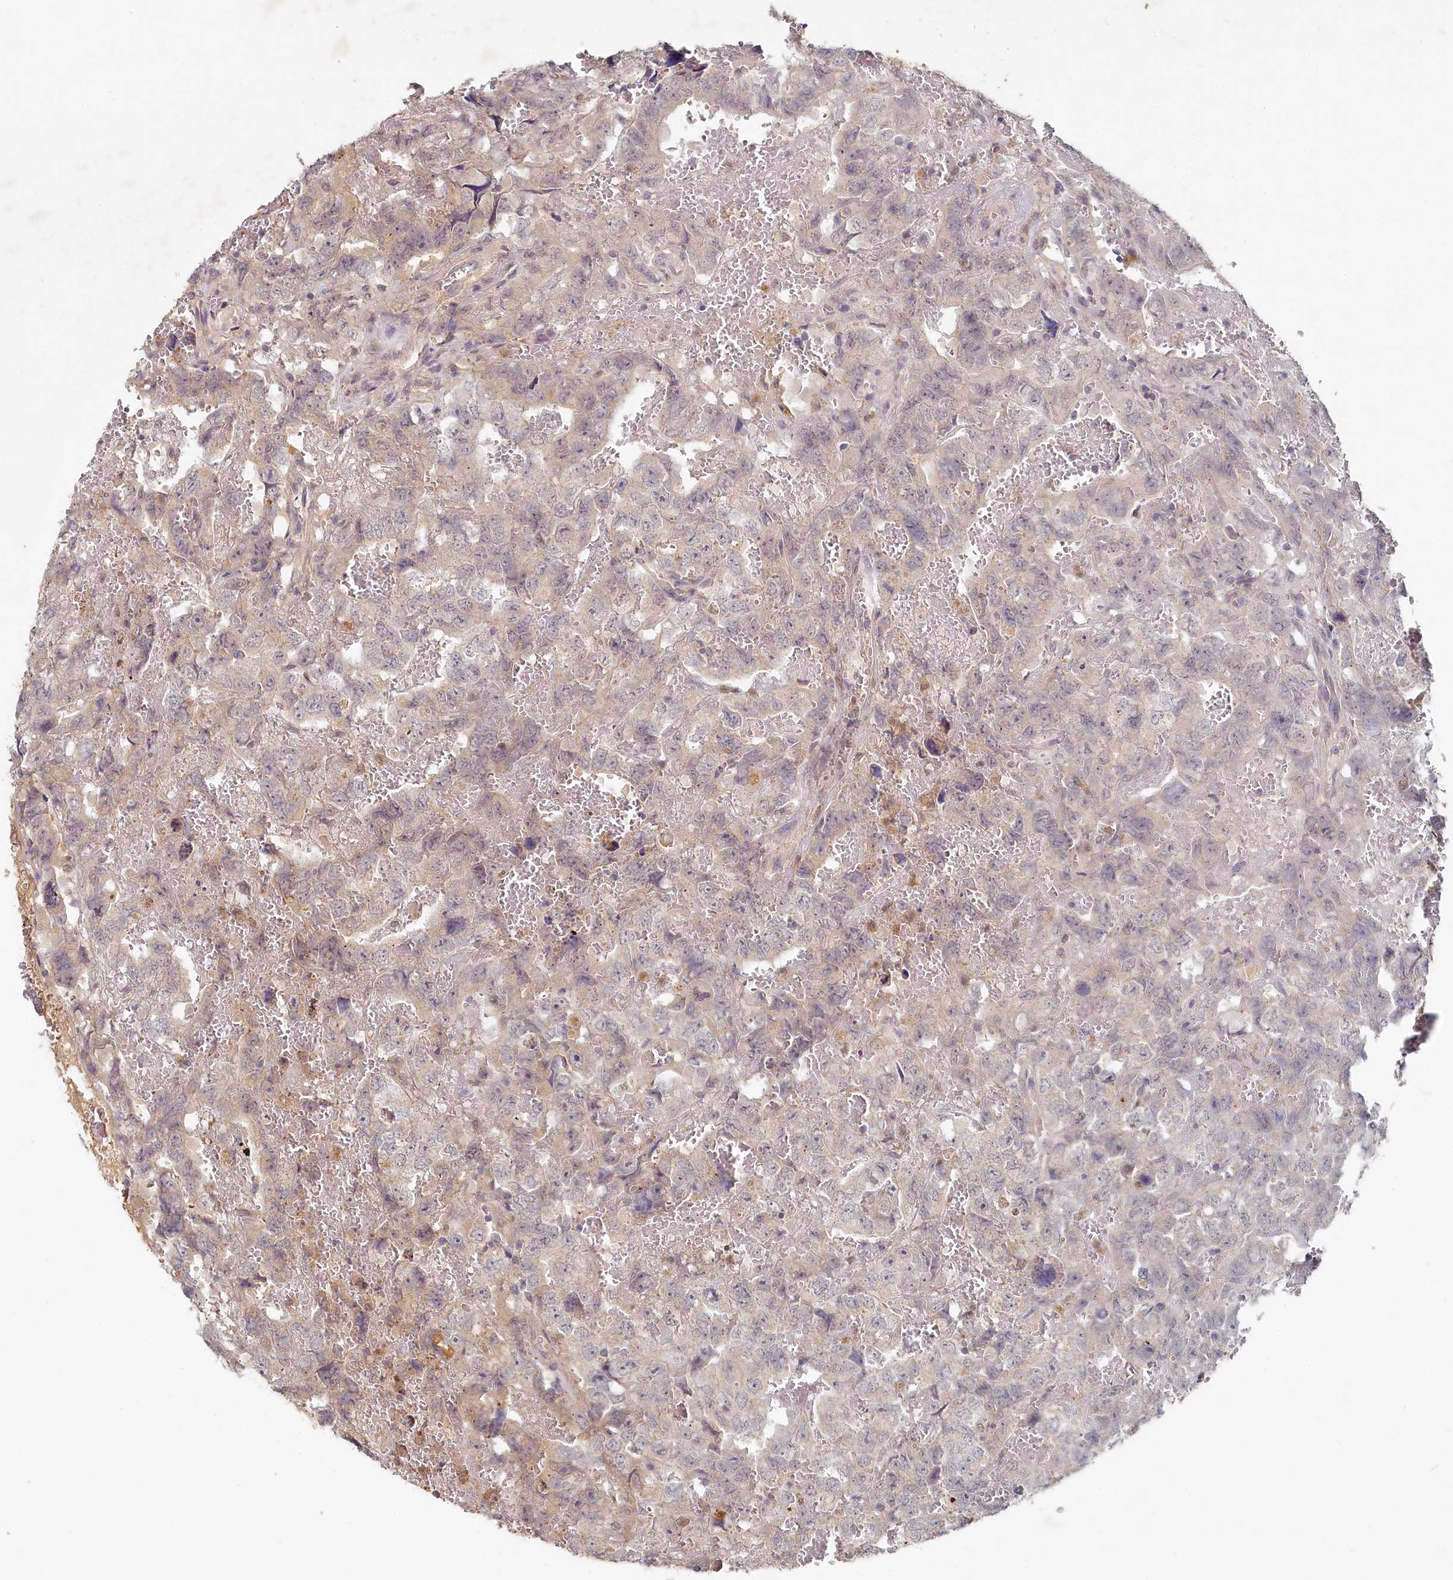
{"staining": {"intensity": "weak", "quantity": "<25%", "location": "cytoplasmic/membranous"}, "tissue": "testis cancer", "cell_type": "Tumor cells", "image_type": "cancer", "snomed": [{"axis": "morphology", "description": "Carcinoma, Embryonal, NOS"}, {"axis": "topography", "description": "Testis"}], "caption": "Immunohistochemistry micrograph of testis embryonal carcinoma stained for a protein (brown), which exhibits no positivity in tumor cells. The staining was performed using DAB (3,3'-diaminobenzidine) to visualize the protein expression in brown, while the nuclei were stained in blue with hematoxylin (Magnification: 20x).", "gene": "HERC3", "patient": {"sex": "male", "age": 45}}